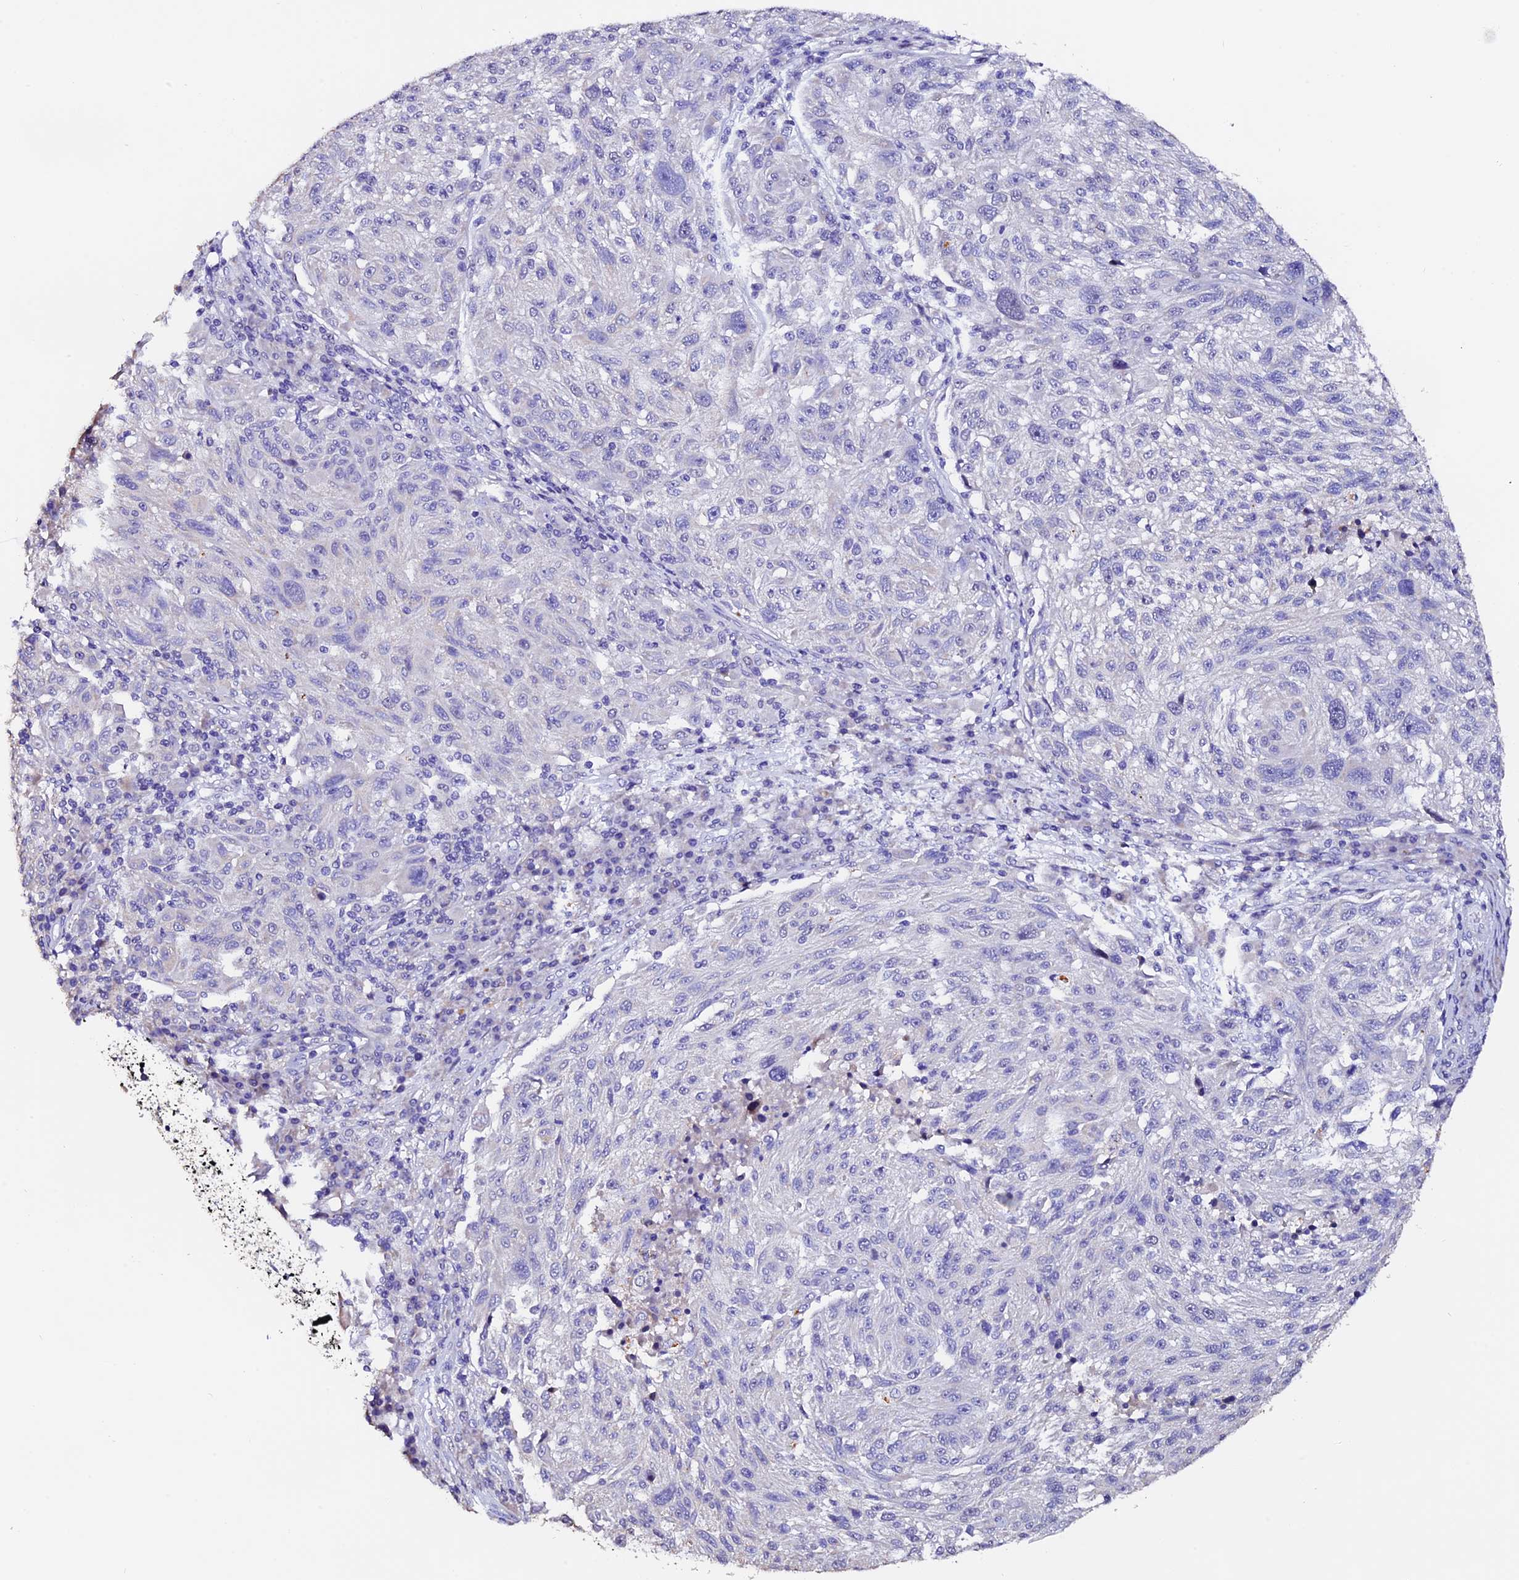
{"staining": {"intensity": "negative", "quantity": "none", "location": "none"}, "tissue": "melanoma", "cell_type": "Tumor cells", "image_type": "cancer", "snomed": [{"axis": "morphology", "description": "Malignant melanoma, NOS"}, {"axis": "topography", "description": "Skin"}], "caption": "DAB (3,3'-diaminobenzidine) immunohistochemical staining of melanoma displays no significant expression in tumor cells.", "gene": "FBXW9", "patient": {"sex": "male", "age": 53}}